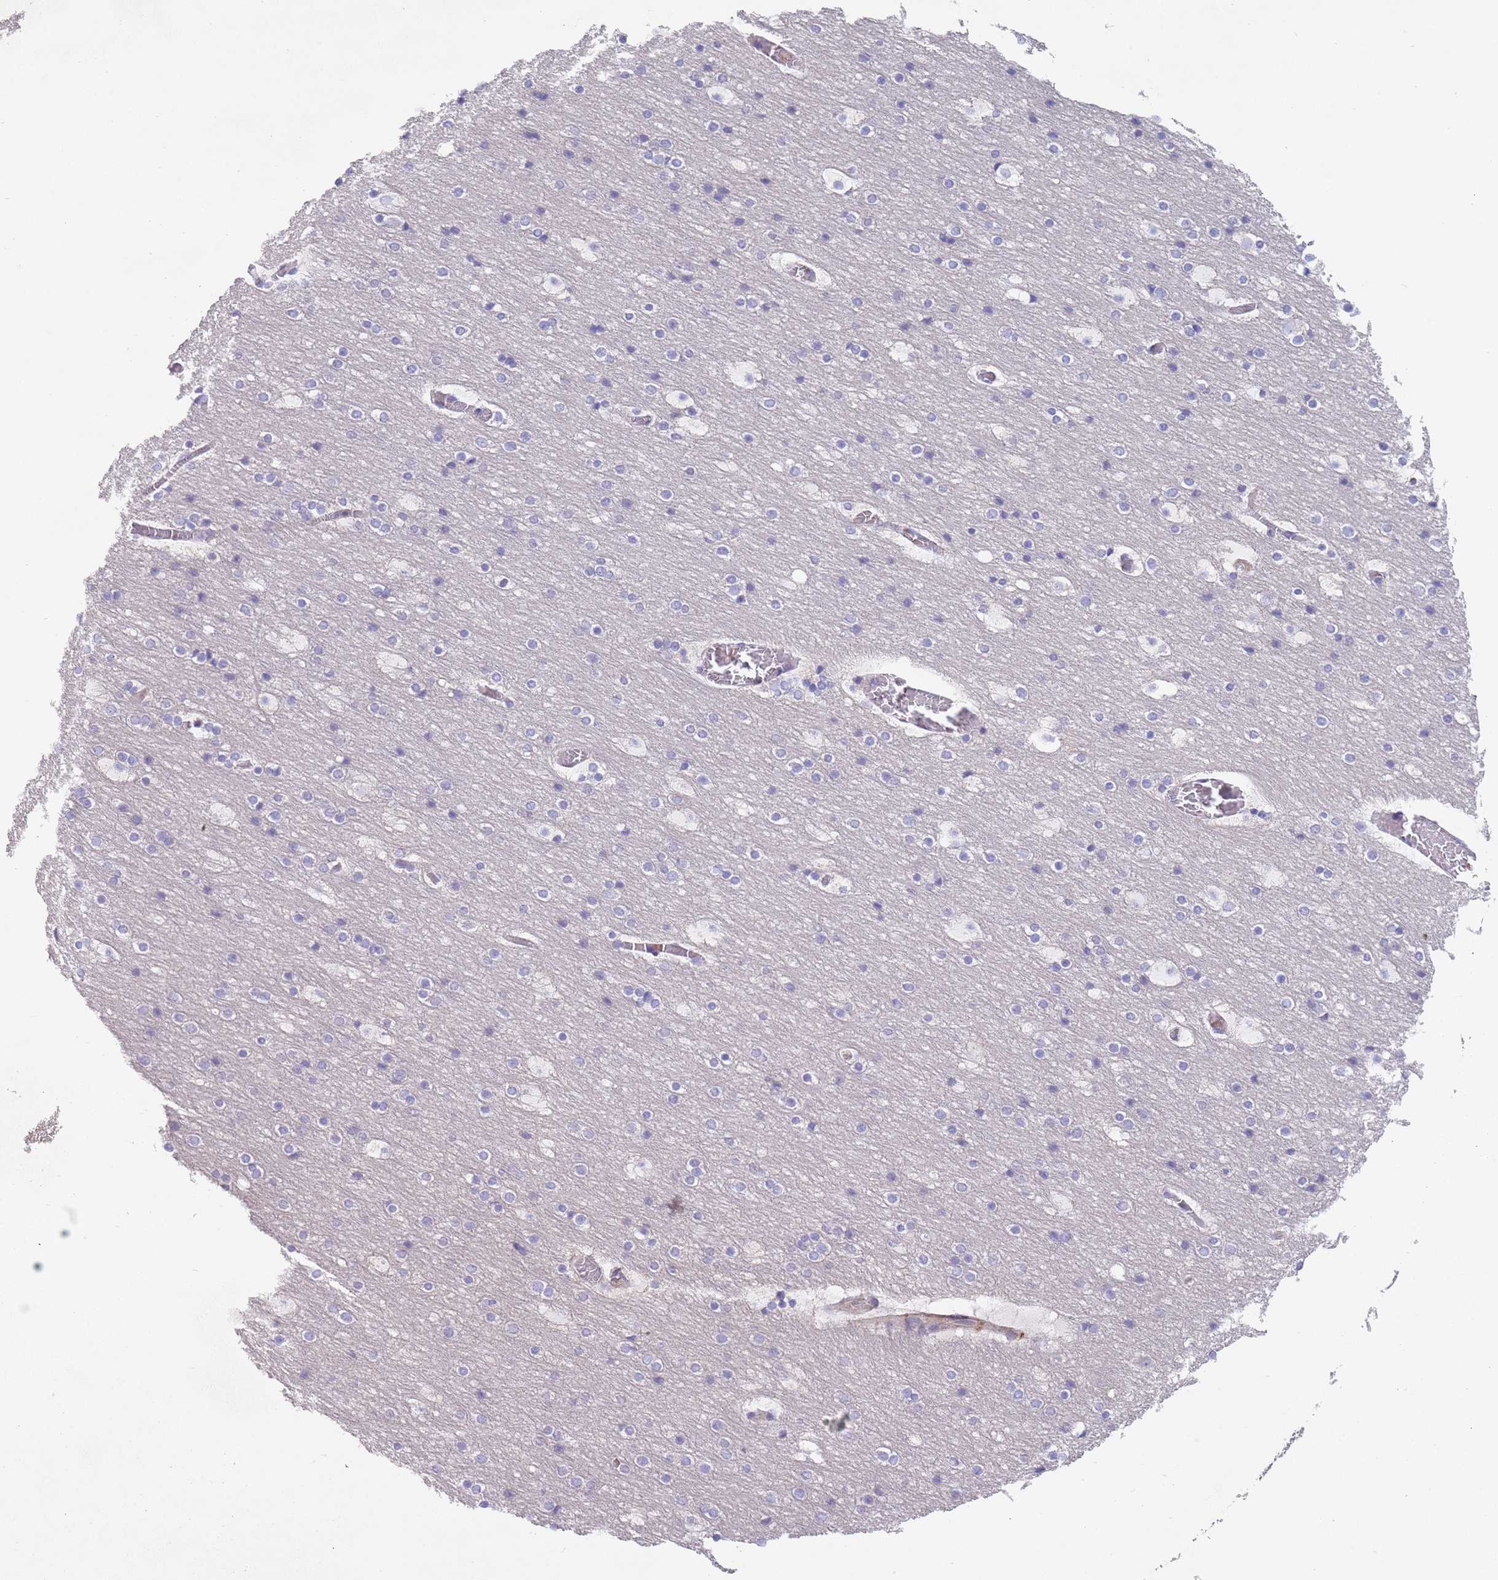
{"staining": {"intensity": "negative", "quantity": "none", "location": "none"}, "tissue": "cerebral cortex", "cell_type": "Endothelial cells", "image_type": "normal", "snomed": [{"axis": "morphology", "description": "Normal tissue, NOS"}, {"axis": "topography", "description": "Cerebral cortex"}], "caption": "Immunohistochemistry (IHC) of normal cerebral cortex exhibits no positivity in endothelial cells. Nuclei are stained in blue.", "gene": "PRAC1", "patient": {"sex": "male", "age": 57}}